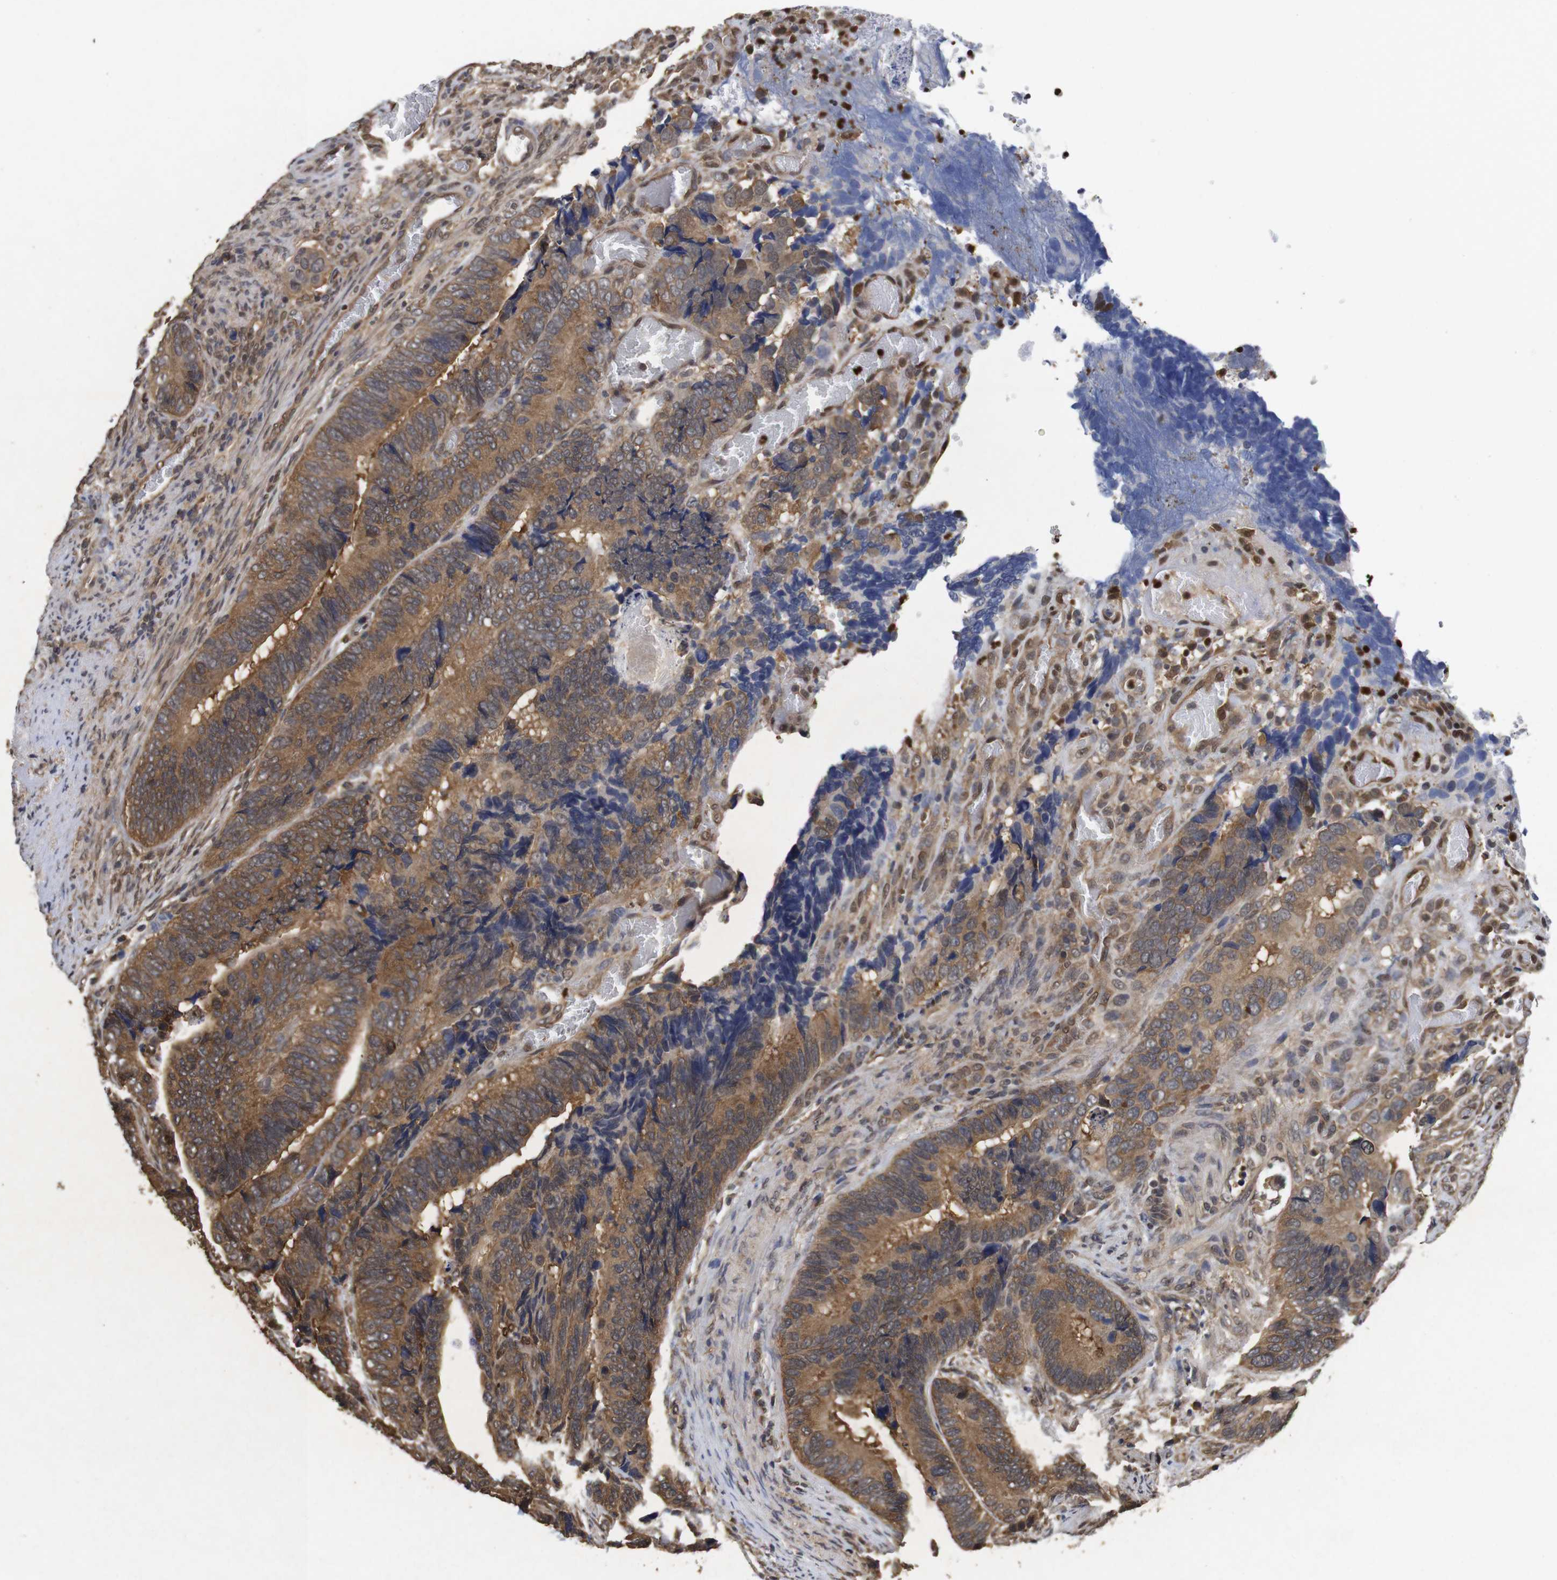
{"staining": {"intensity": "moderate", "quantity": ">75%", "location": "cytoplasmic/membranous"}, "tissue": "colorectal cancer", "cell_type": "Tumor cells", "image_type": "cancer", "snomed": [{"axis": "morphology", "description": "Adenocarcinoma, NOS"}, {"axis": "topography", "description": "Colon"}], "caption": "This is a histology image of IHC staining of adenocarcinoma (colorectal), which shows moderate positivity in the cytoplasmic/membranous of tumor cells.", "gene": "SUMO3", "patient": {"sex": "male", "age": 72}}